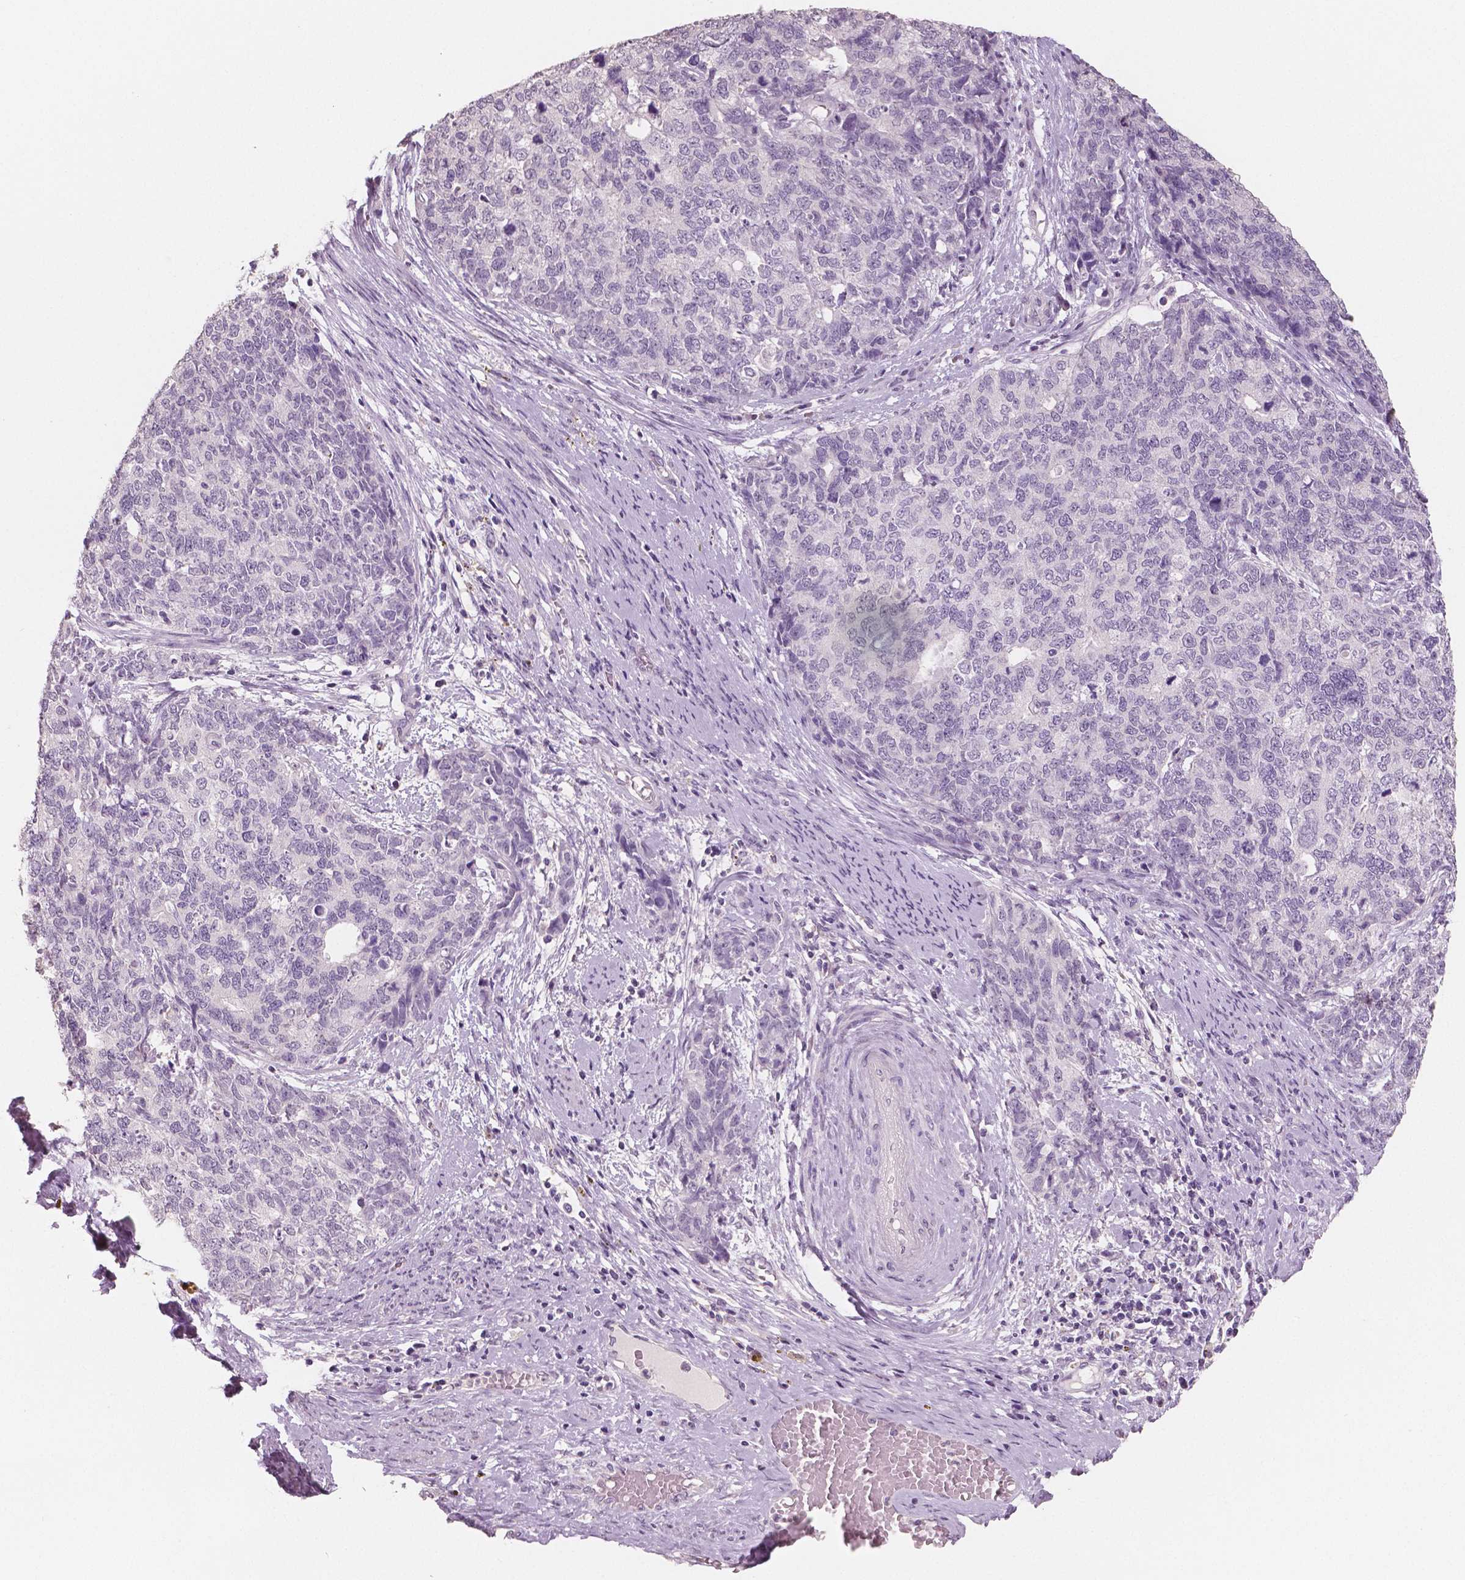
{"staining": {"intensity": "negative", "quantity": "none", "location": "none"}, "tissue": "cervical cancer", "cell_type": "Tumor cells", "image_type": "cancer", "snomed": [{"axis": "morphology", "description": "Squamous cell carcinoma, NOS"}, {"axis": "topography", "description": "Cervix"}], "caption": "Cervical cancer was stained to show a protein in brown. There is no significant expression in tumor cells. (Stains: DAB (3,3'-diaminobenzidine) immunohistochemistry with hematoxylin counter stain, Microscopy: brightfield microscopy at high magnification).", "gene": "NECAB1", "patient": {"sex": "female", "age": 63}}